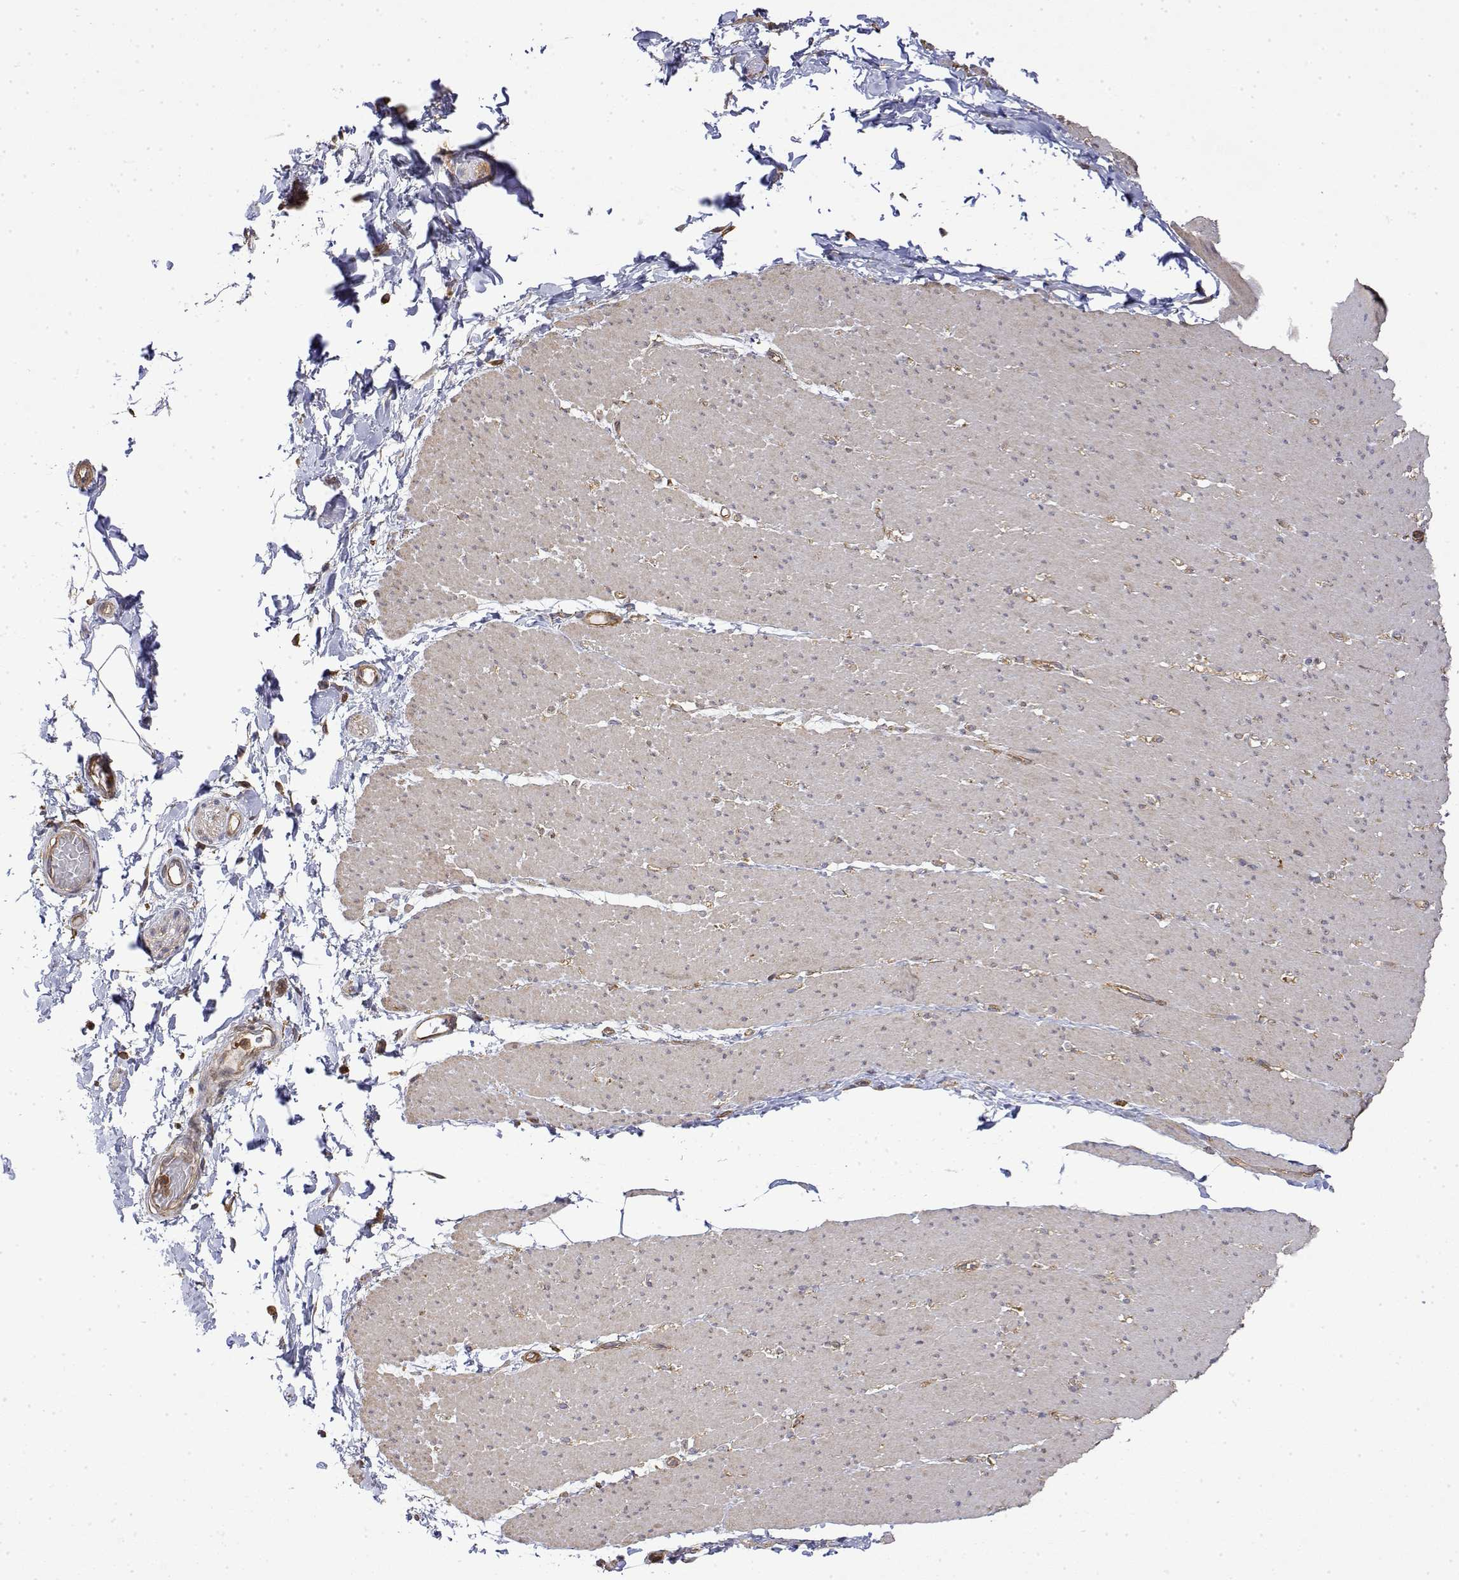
{"staining": {"intensity": "negative", "quantity": "none", "location": "none"}, "tissue": "smooth muscle", "cell_type": "Smooth muscle cells", "image_type": "normal", "snomed": [{"axis": "morphology", "description": "Normal tissue, NOS"}, {"axis": "topography", "description": "Smooth muscle"}, {"axis": "topography", "description": "Rectum"}], "caption": "Immunohistochemistry histopathology image of benign human smooth muscle stained for a protein (brown), which shows no staining in smooth muscle cells. (DAB (3,3'-diaminobenzidine) immunohistochemistry (IHC) with hematoxylin counter stain).", "gene": "PACSIN2", "patient": {"sex": "male", "age": 53}}